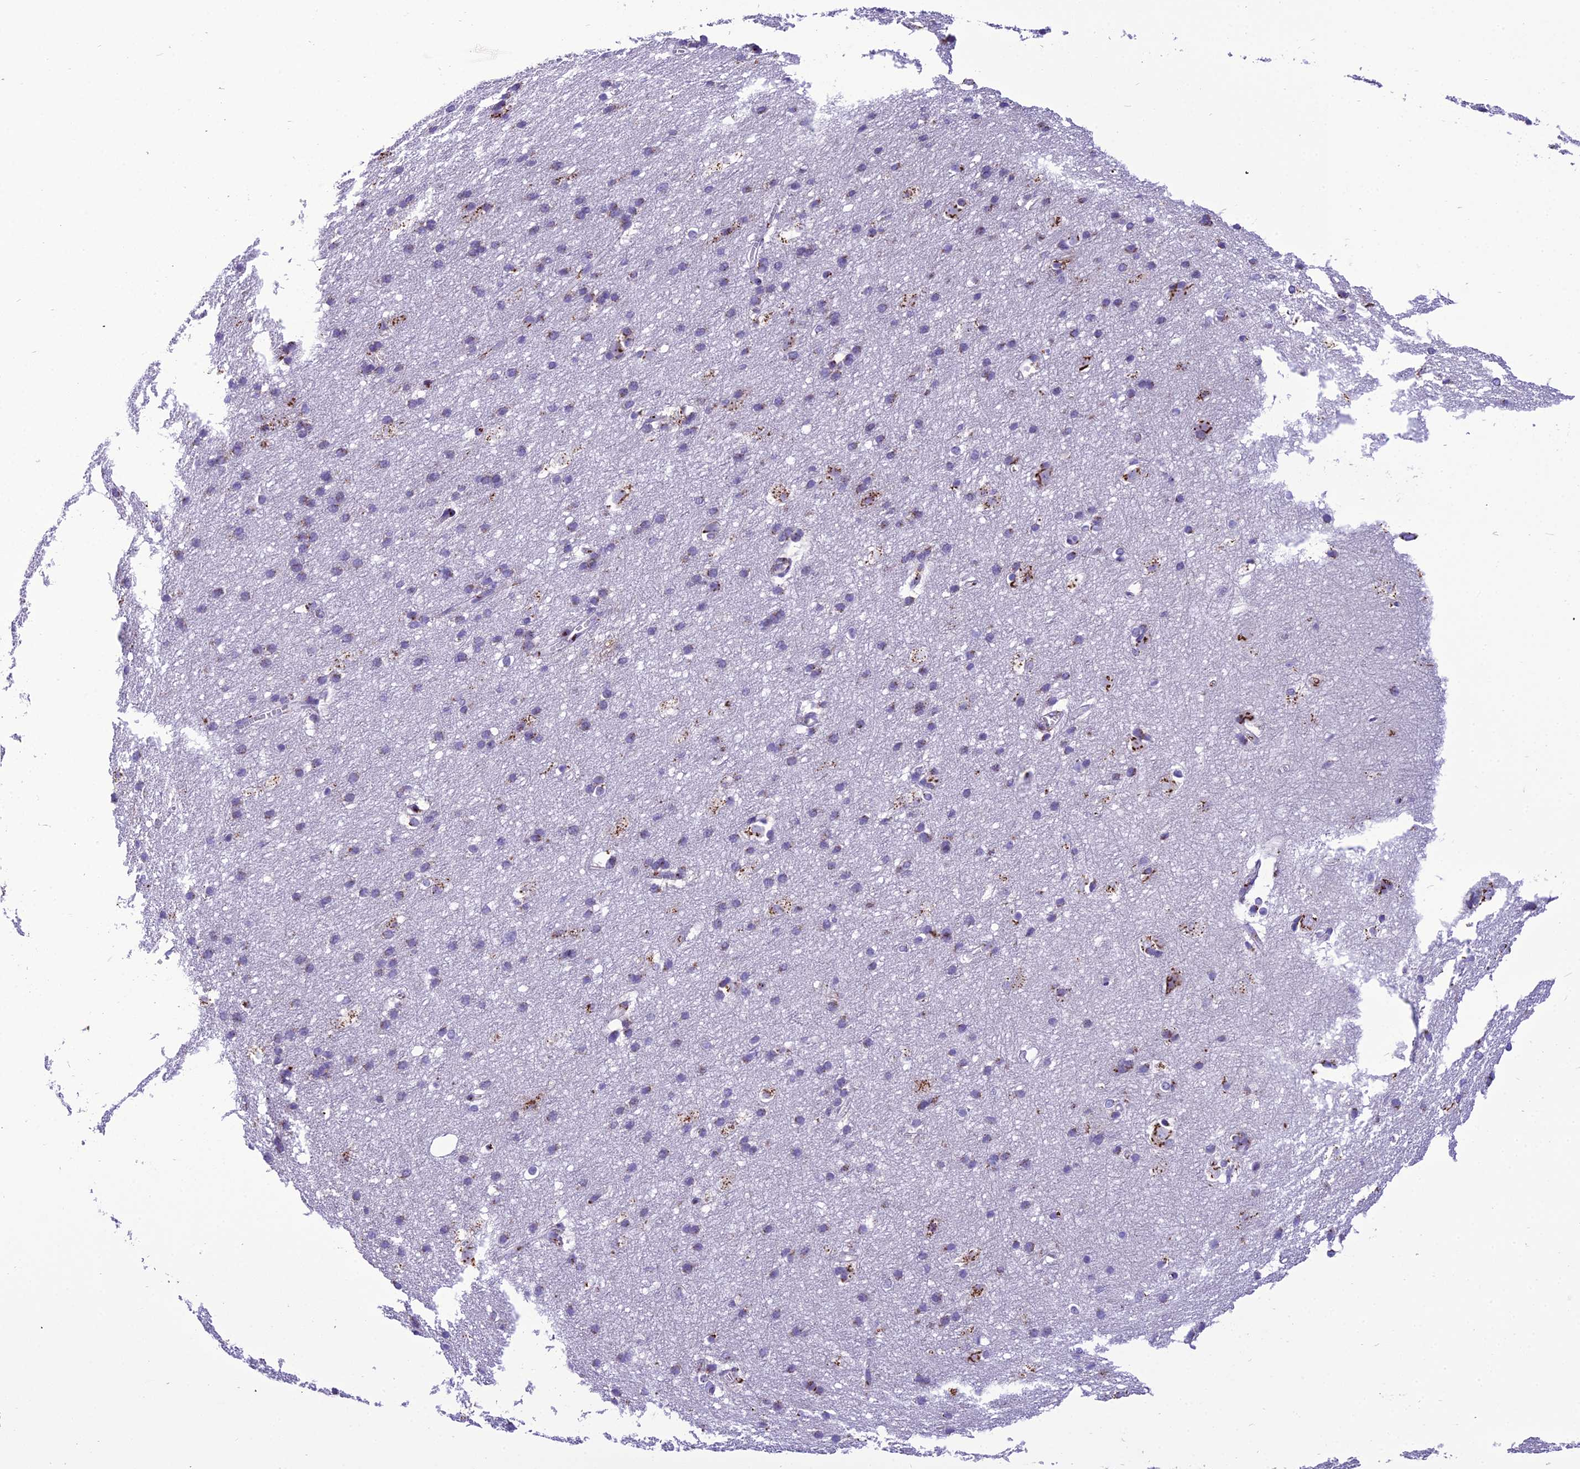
{"staining": {"intensity": "negative", "quantity": "none", "location": "none"}, "tissue": "cerebral cortex", "cell_type": "Endothelial cells", "image_type": "normal", "snomed": [{"axis": "morphology", "description": "Normal tissue, NOS"}, {"axis": "topography", "description": "Cerebral cortex"}], "caption": "IHC of benign human cerebral cortex shows no expression in endothelial cells.", "gene": "GOLM2", "patient": {"sex": "male", "age": 54}}